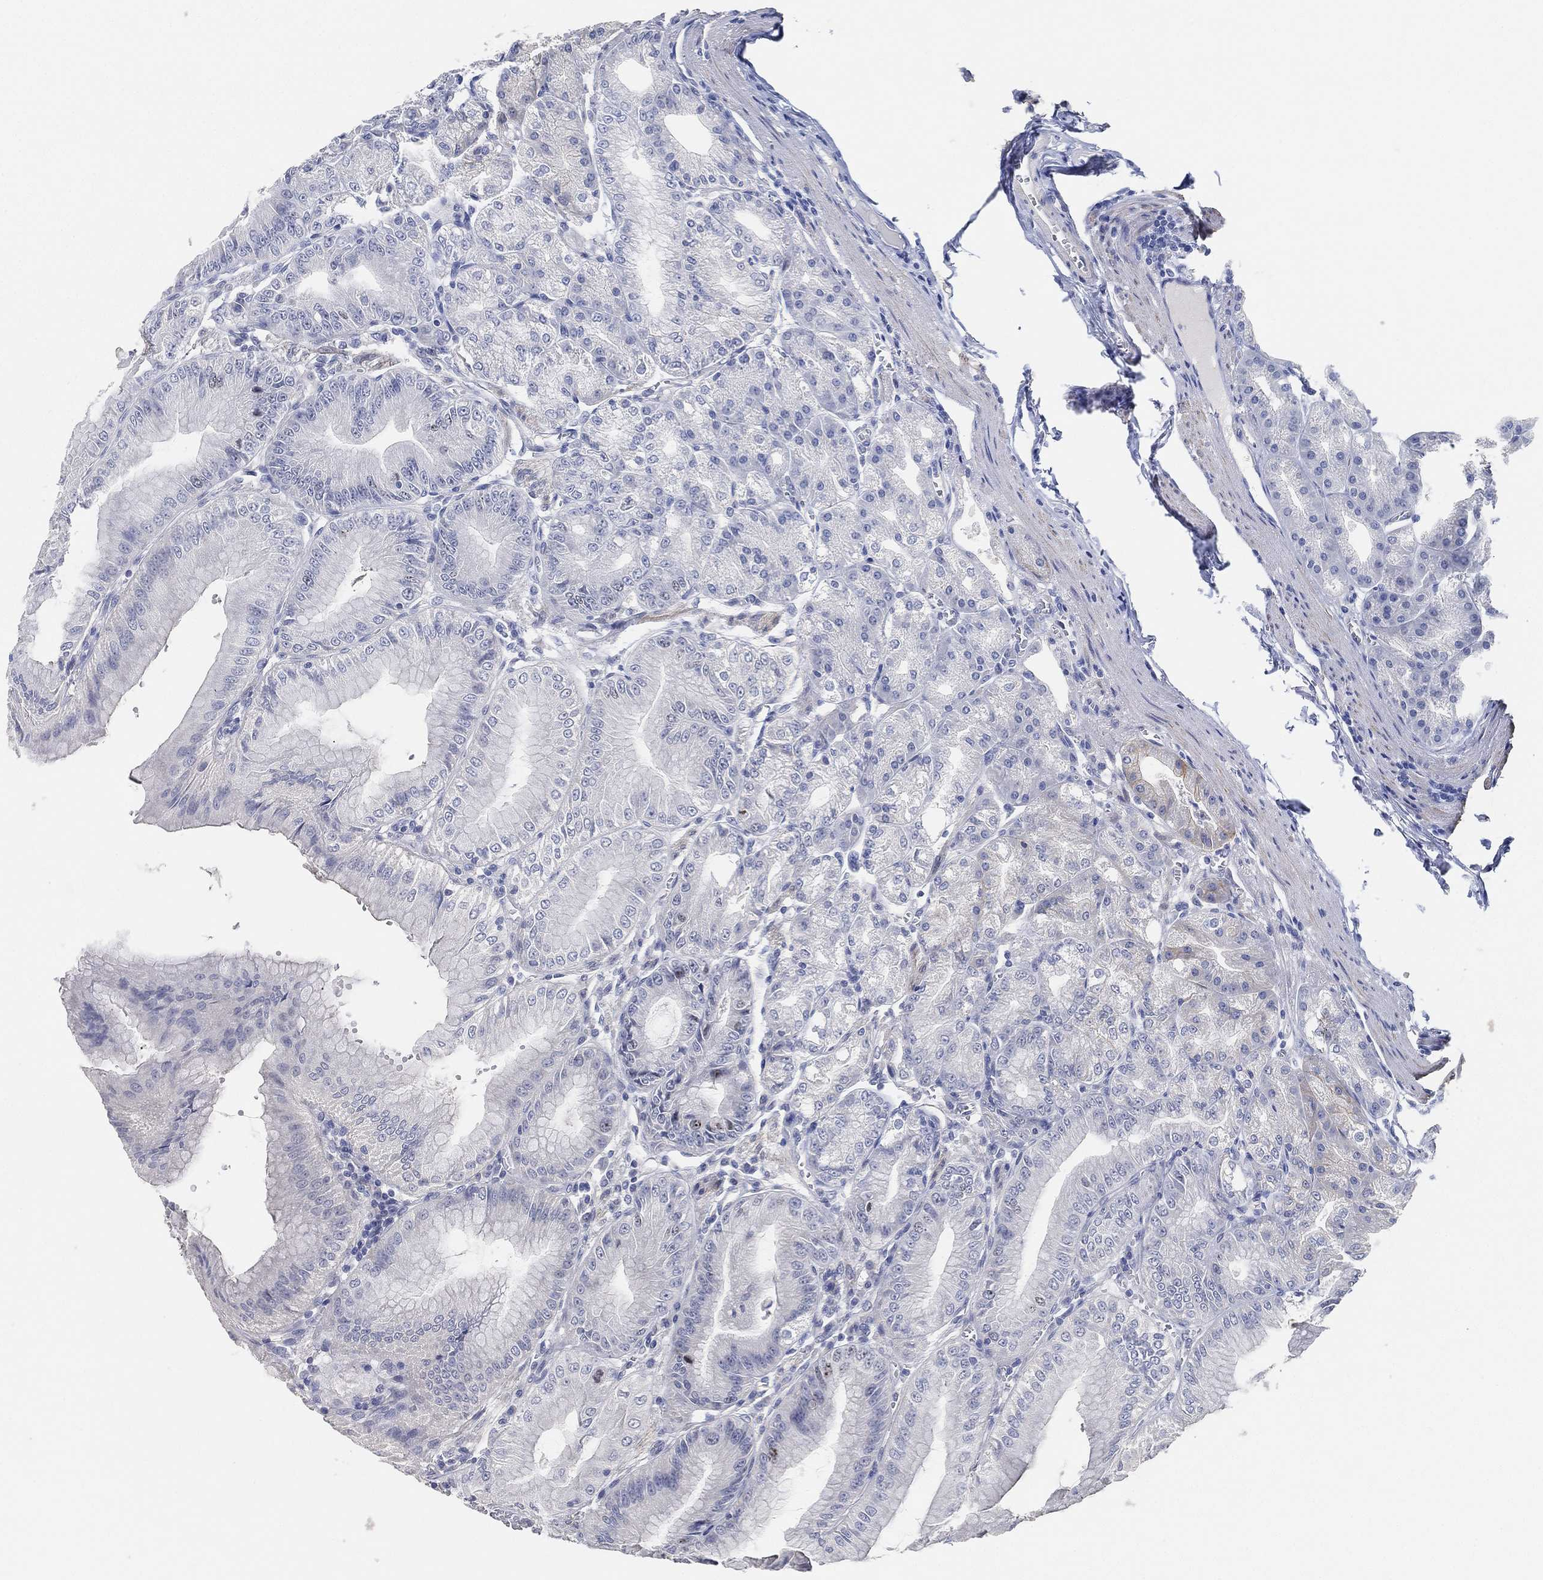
{"staining": {"intensity": "negative", "quantity": "none", "location": "none"}, "tissue": "stomach", "cell_type": "Glandular cells", "image_type": "normal", "snomed": [{"axis": "morphology", "description": "Normal tissue, NOS"}, {"axis": "topography", "description": "Stomach"}], "caption": "The immunohistochemistry (IHC) photomicrograph has no significant positivity in glandular cells of stomach.", "gene": "FAM187B", "patient": {"sex": "male", "age": 71}}